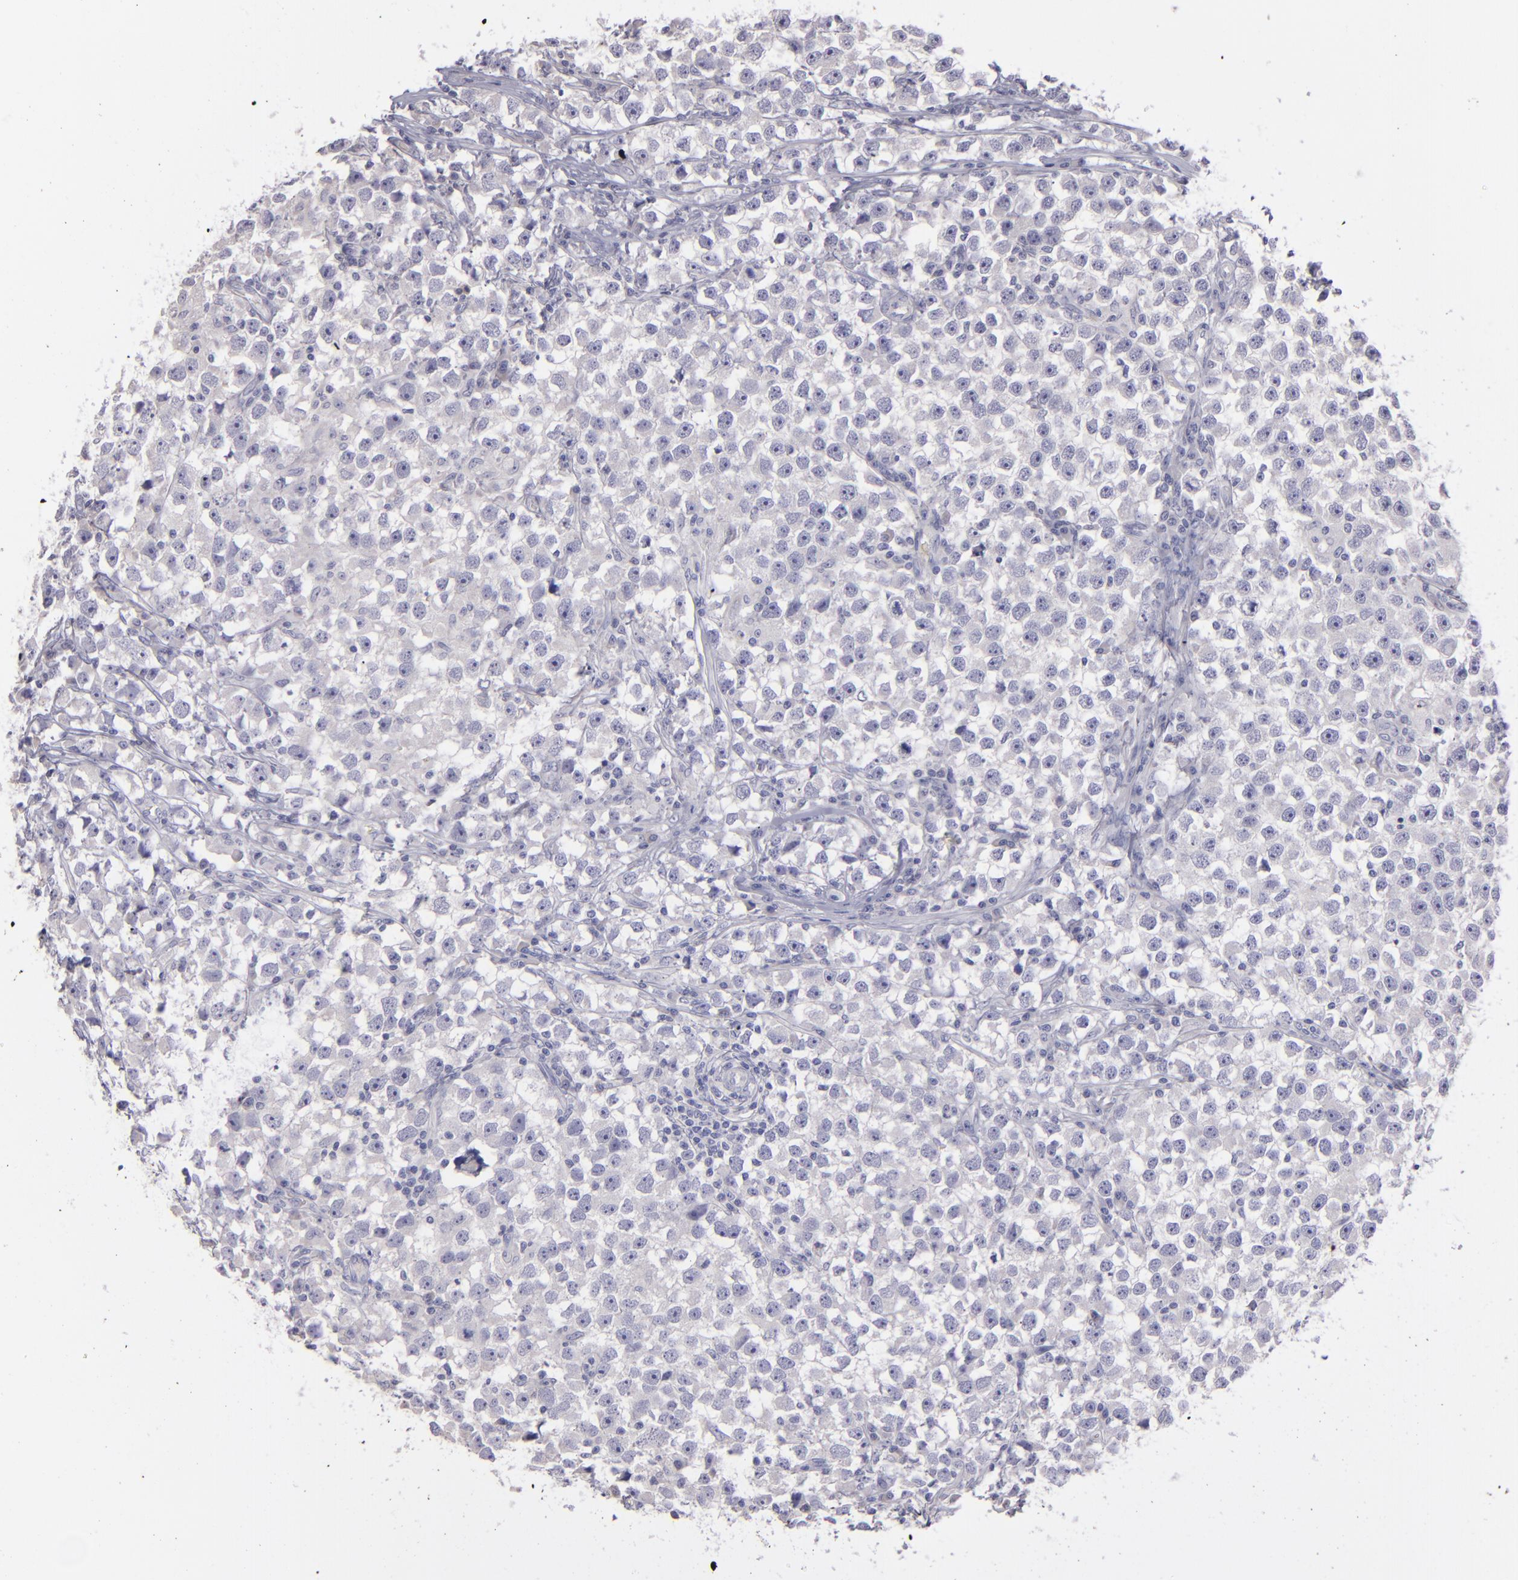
{"staining": {"intensity": "negative", "quantity": "none", "location": "none"}, "tissue": "testis cancer", "cell_type": "Tumor cells", "image_type": "cancer", "snomed": [{"axis": "morphology", "description": "Seminoma, NOS"}, {"axis": "topography", "description": "Testis"}], "caption": "This is an IHC photomicrograph of human testis cancer. There is no staining in tumor cells.", "gene": "SNAP25", "patient": {"sex": "male", "age": 33}}